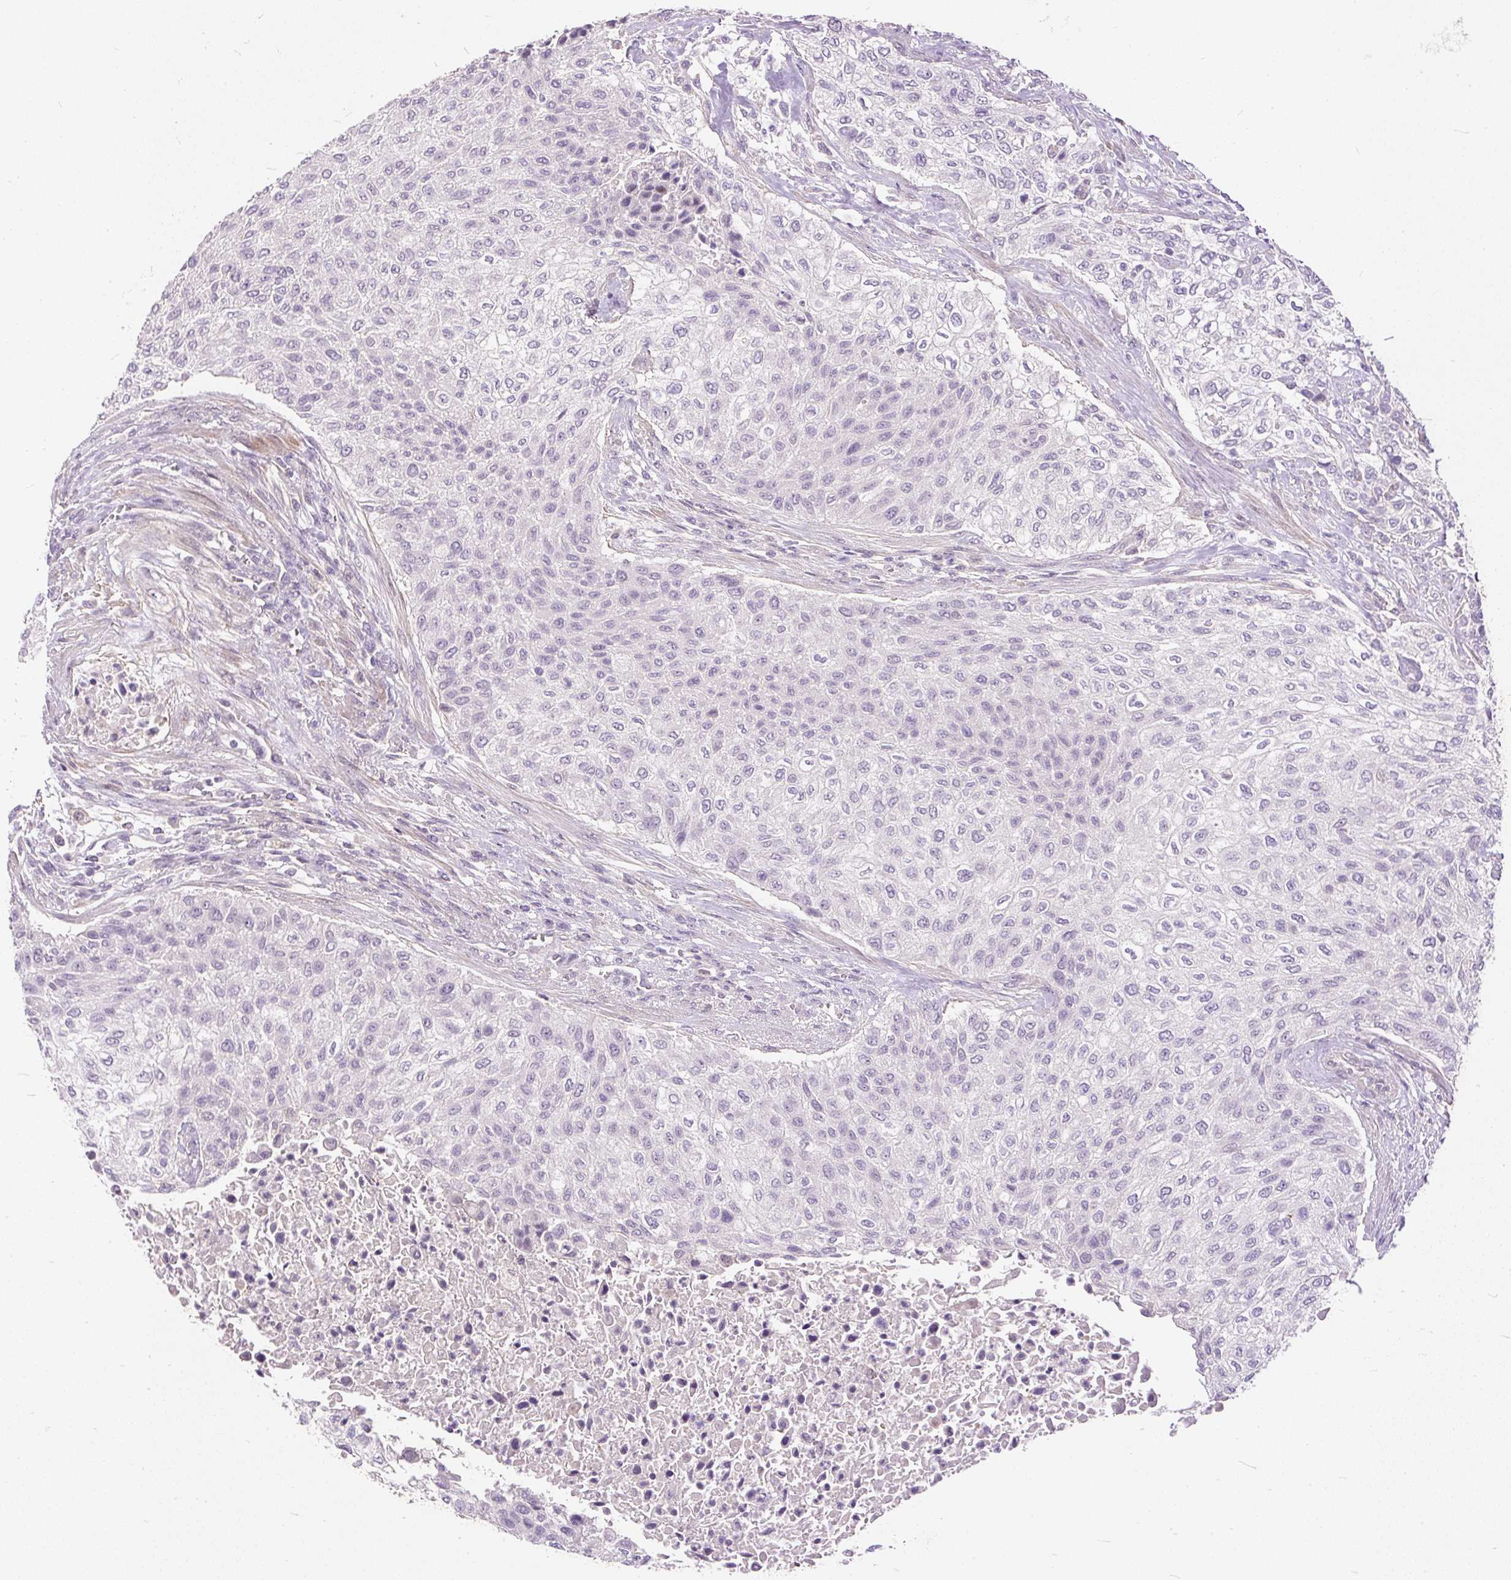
{"staining": {"intensity": "negative", "quantity": "none", "location": "none"}, "tissue": "urothelial cancer", "cell_type": "Tumor cells", "image_type": "cancer", "snomed": [{"axis": "morphology", "description": "Normal tissue, NOS"}, {"axis": "morphology", "description": "Urothelial carcinoma, NOS"}, {"axis": "topography", "description": "Urinary bladder"}, {"axis": "topography", "description": "Peripheral nerve tissue"}], "caption": "The histopathology image demonstrates no significant expression in tumor cells of urothelial cancer.", "gene": "KRTAP20-3", "patient": {"sex": "male", "age": 35}}